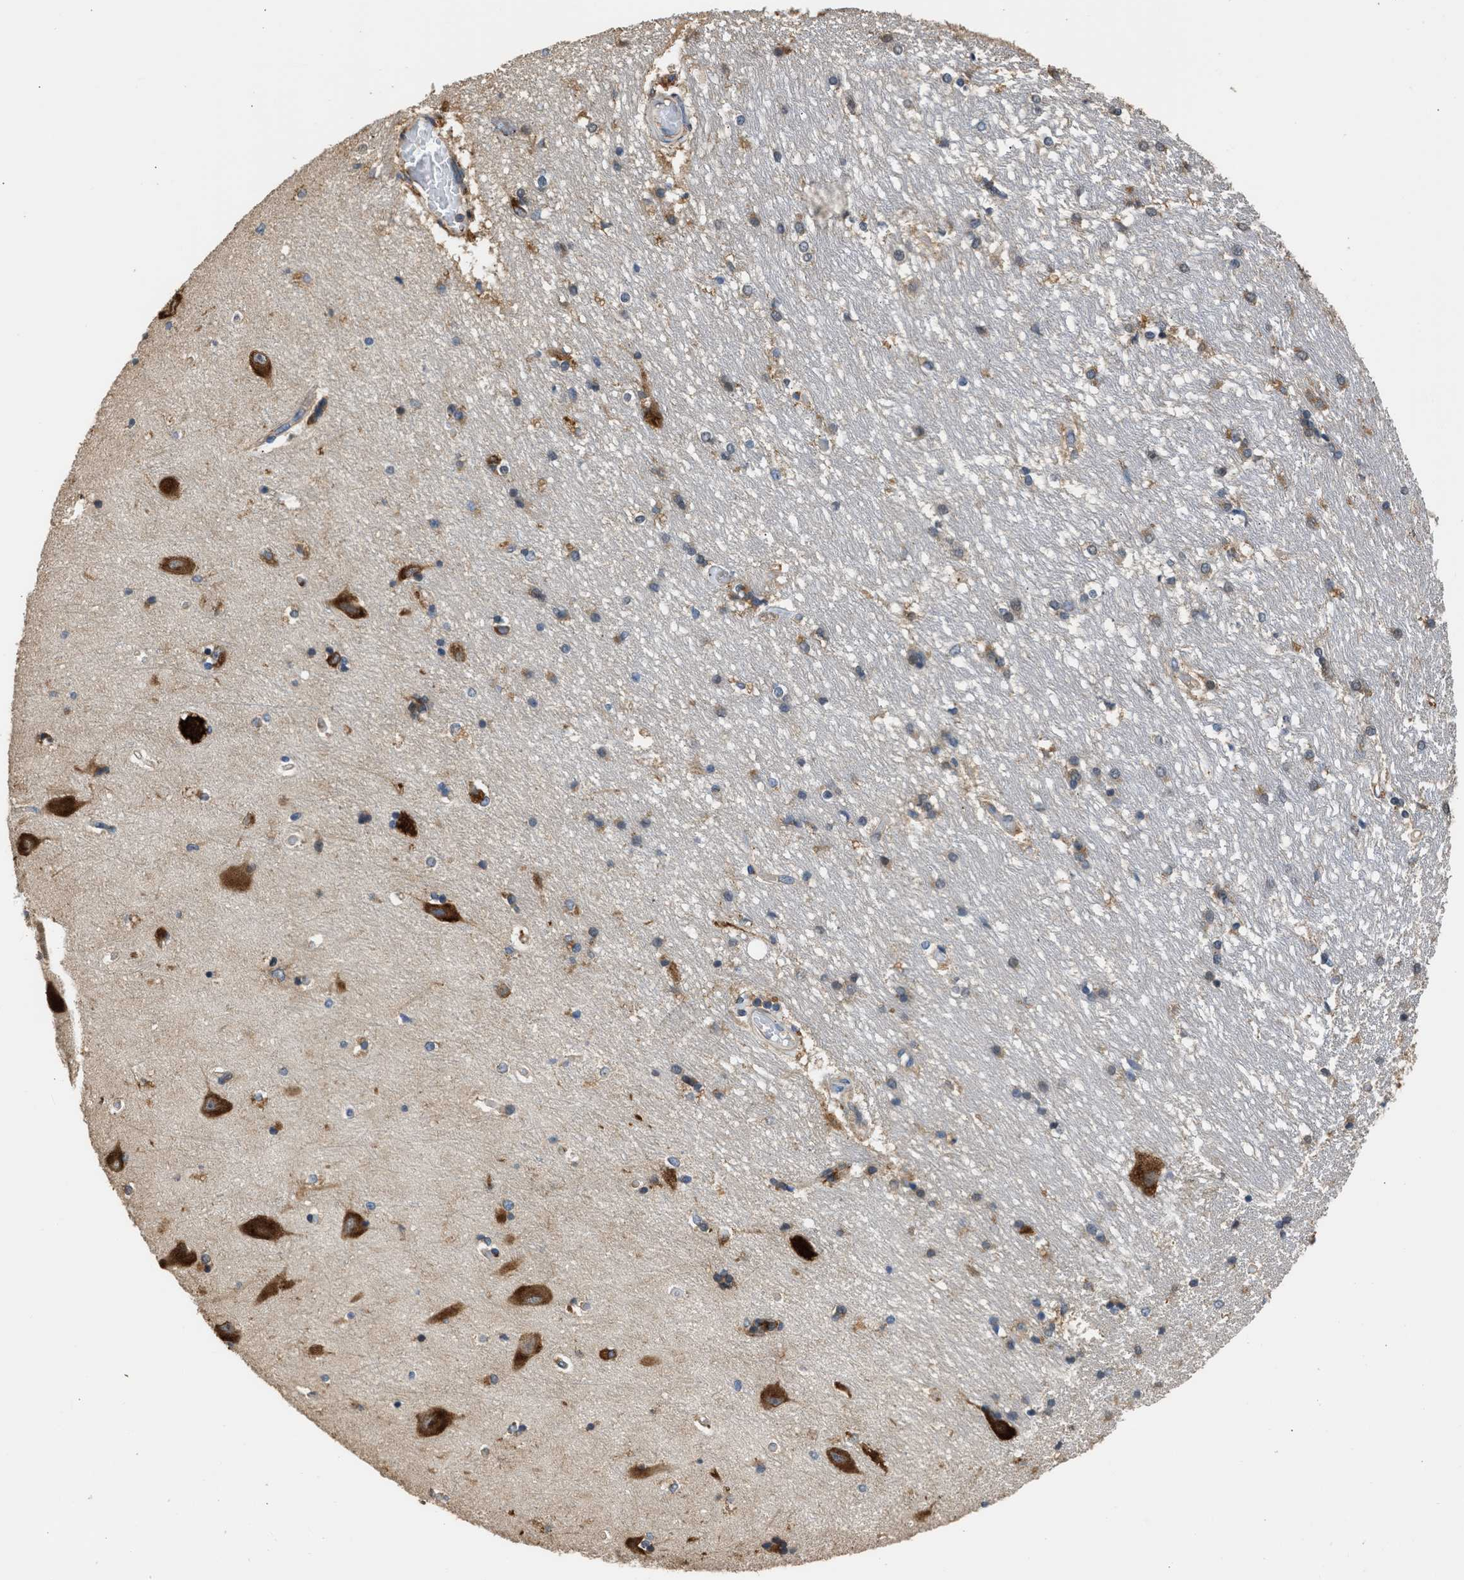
{"staining": {"intensity": "moderate", "quantity": ">75%", "location": "cytoplasmic/membranous"}, "tissue": "hippocampus", "cell_type": "Glial cells", "image_type": "normal", "snomed": [{"axis": "morphology", "description": "Normal tissue, NOS"}, {"axis": "topography", "description": "Hippocampus"}], "caption": "Glial cells exhibit medium levels of moderate cytoplasmic/membranous expression in approximately >75% of cells in normal human hippocampus.", "gene": "SLC36A4", "patient": {"sex": "male", "age": 45}}